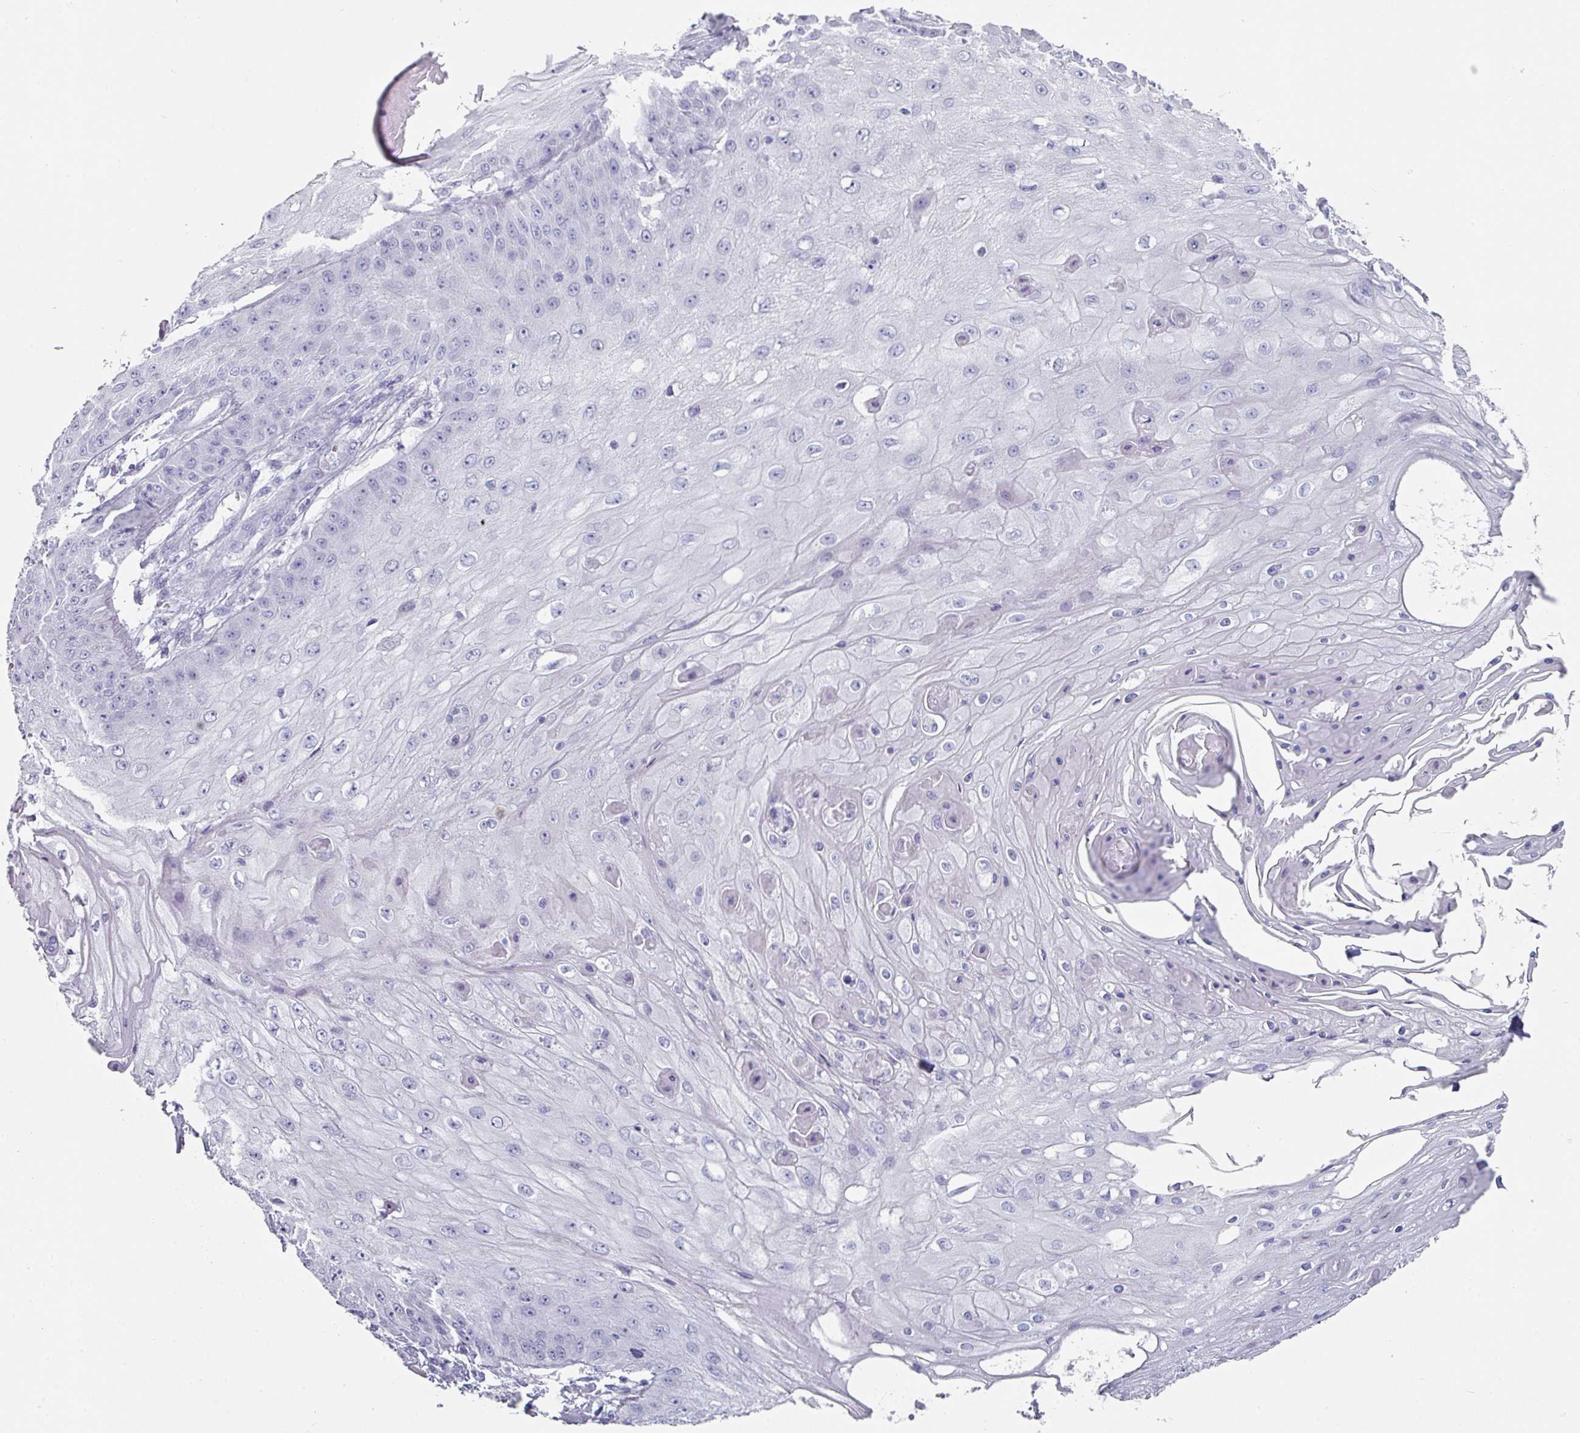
{"staining": {"intensity": "negative", "quantity": "none", "location": "none"}, "tissue": "skin cancer", "cell_type": "Tumor cells", "image_type": "cancer", "snomed": [{"axis": "morphology", "description": "Squamous cell carcinoma, NOS"}, {"axis": "topography", "description": "Skin"}], "caption": "Human skin cancer (squamous cell carcinoma) stained for a protein using immunohistochemistry displays no expression in tumor cells.", "gene": "SETBP1", "patient": {"sex": "male", "age": 70}}